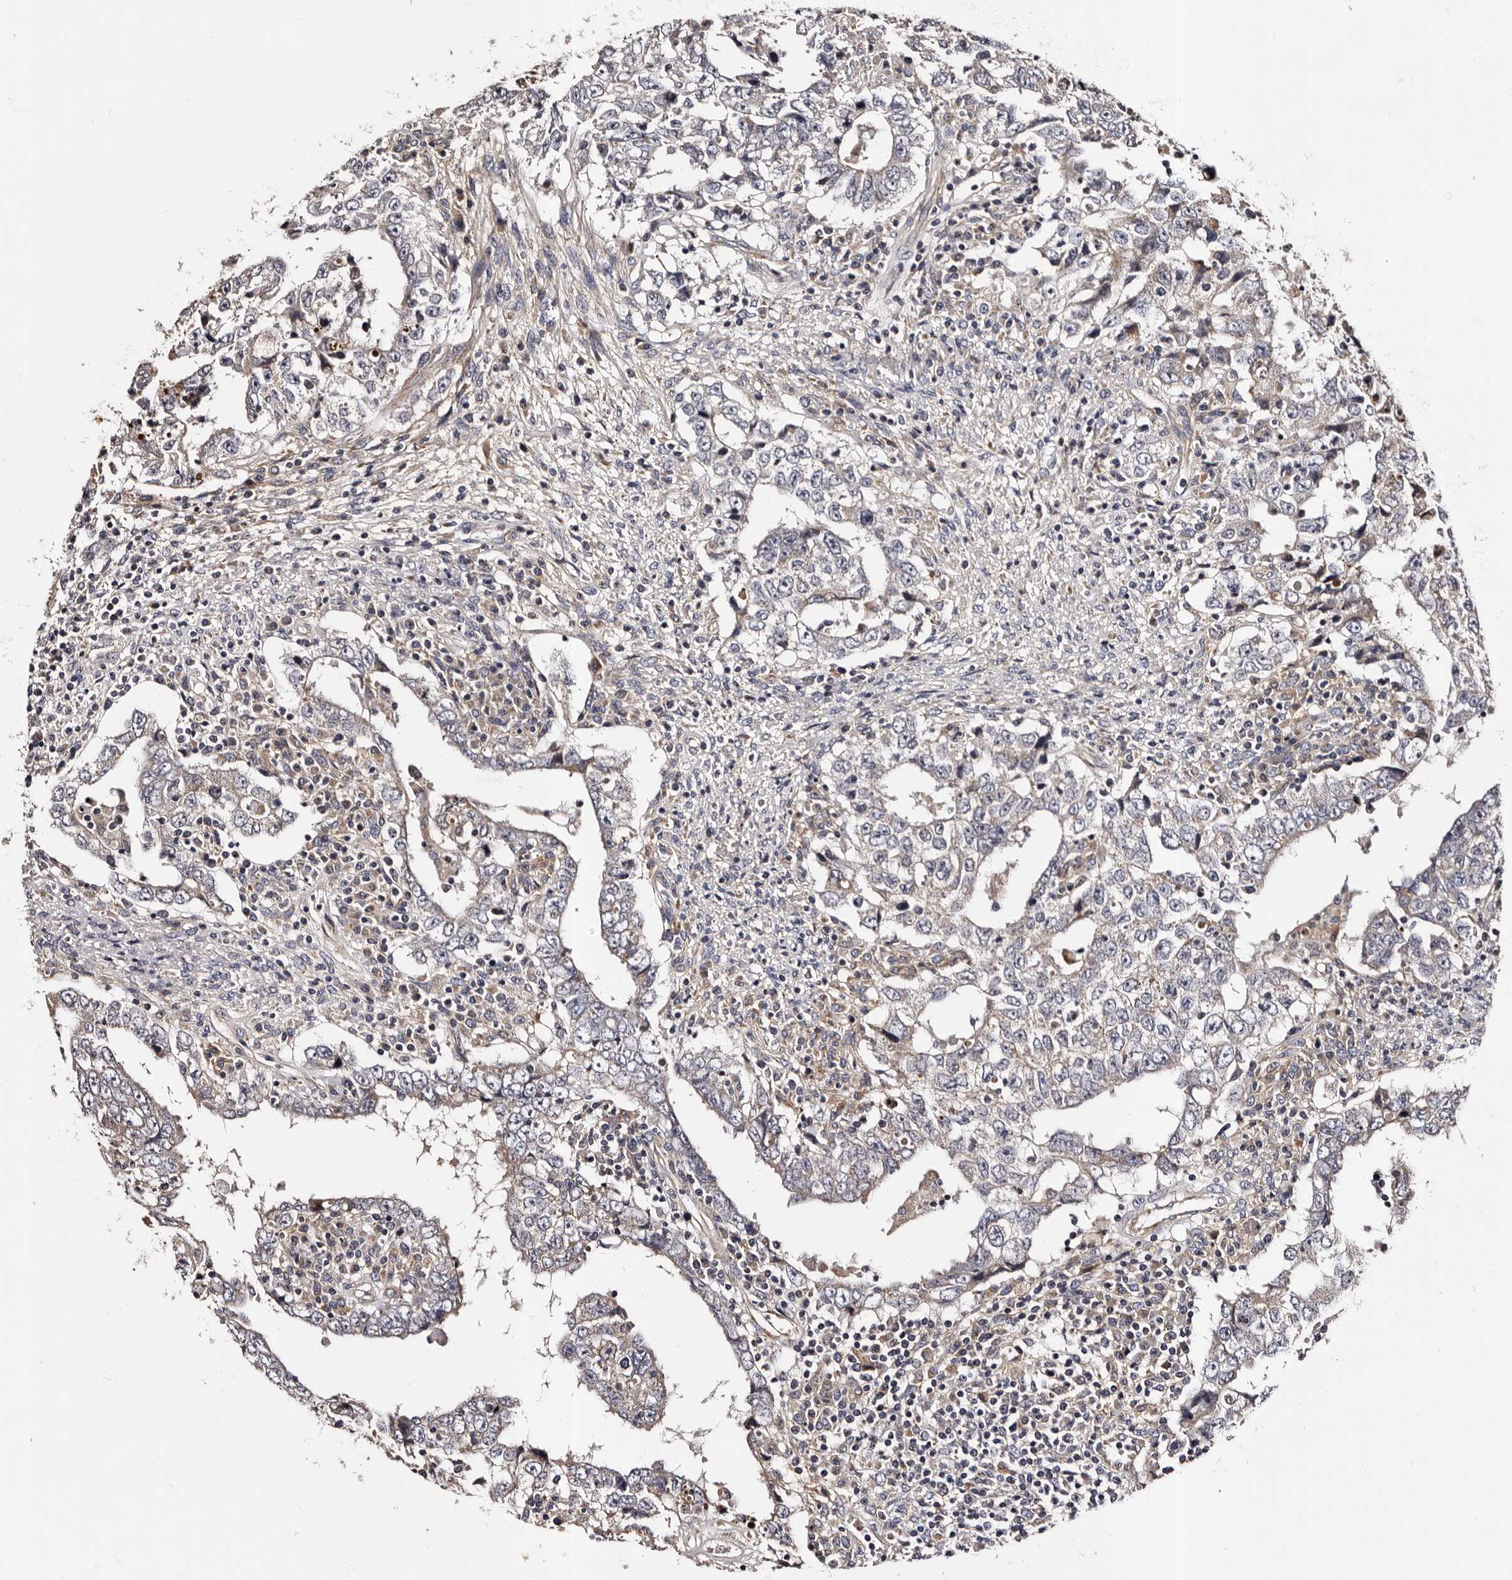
{"staining": {"intensity": "weak", "quantity": "<25%", "location": "cytoplasmic/membranous"}, "tissue": "testis cancer", "cell_type": "Tumor cells", "image_type": "cancer", "snomed": [{"axis": "morphology", "description": "Carcinoma, Embryonal, NOS"}, {"axis": "topography", "description": "Testis"}], "caption": "Immunohistochemical staining of human testis cancer shows no significant staining in tumor cells.", "gene": "ADCK5", "patient": {"sex": "male", "age": 26}}